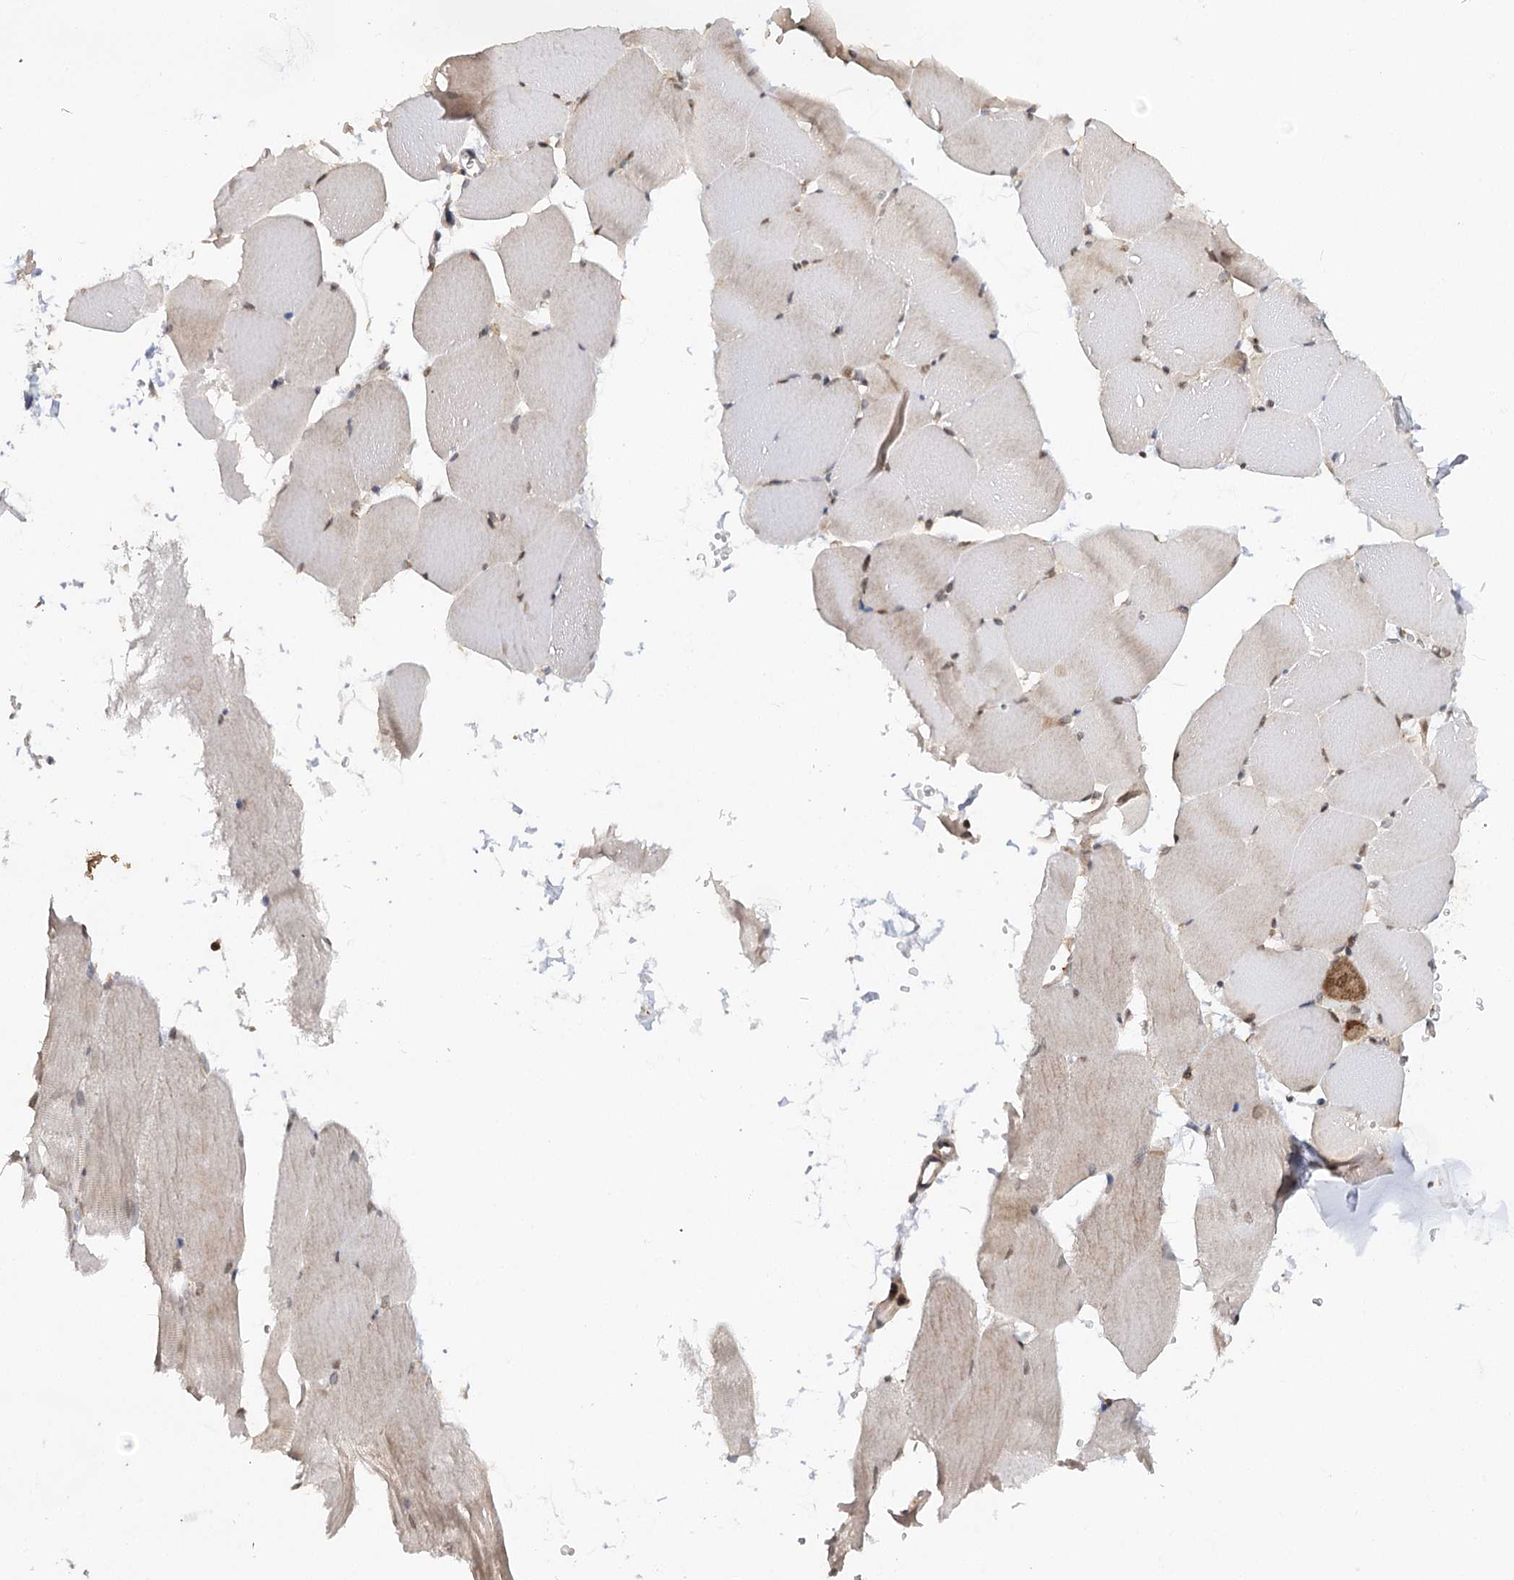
{"staining": {"intensity": "weak", "quantity": "<25%", "location": "cytoplasmic/membranous"}, "tissue": "skeletal muscle", "cell_type": "Myocytes", "image_type": "normal", "snomed": [{"axis": "morphology", "description": "Normal tissue, NOS"}, {"axis": "topography", "description": "Skeletal muscle"}, {"axis": "topography", "description": "Parathyroid gland"}], "caption": "This is an immunohistochemistry (IHC) image of benign human skeletal muscle. There is no expression in myocytes.", "gene": "ZNRF3", "patient": {"sex": "female", "age": 37}}